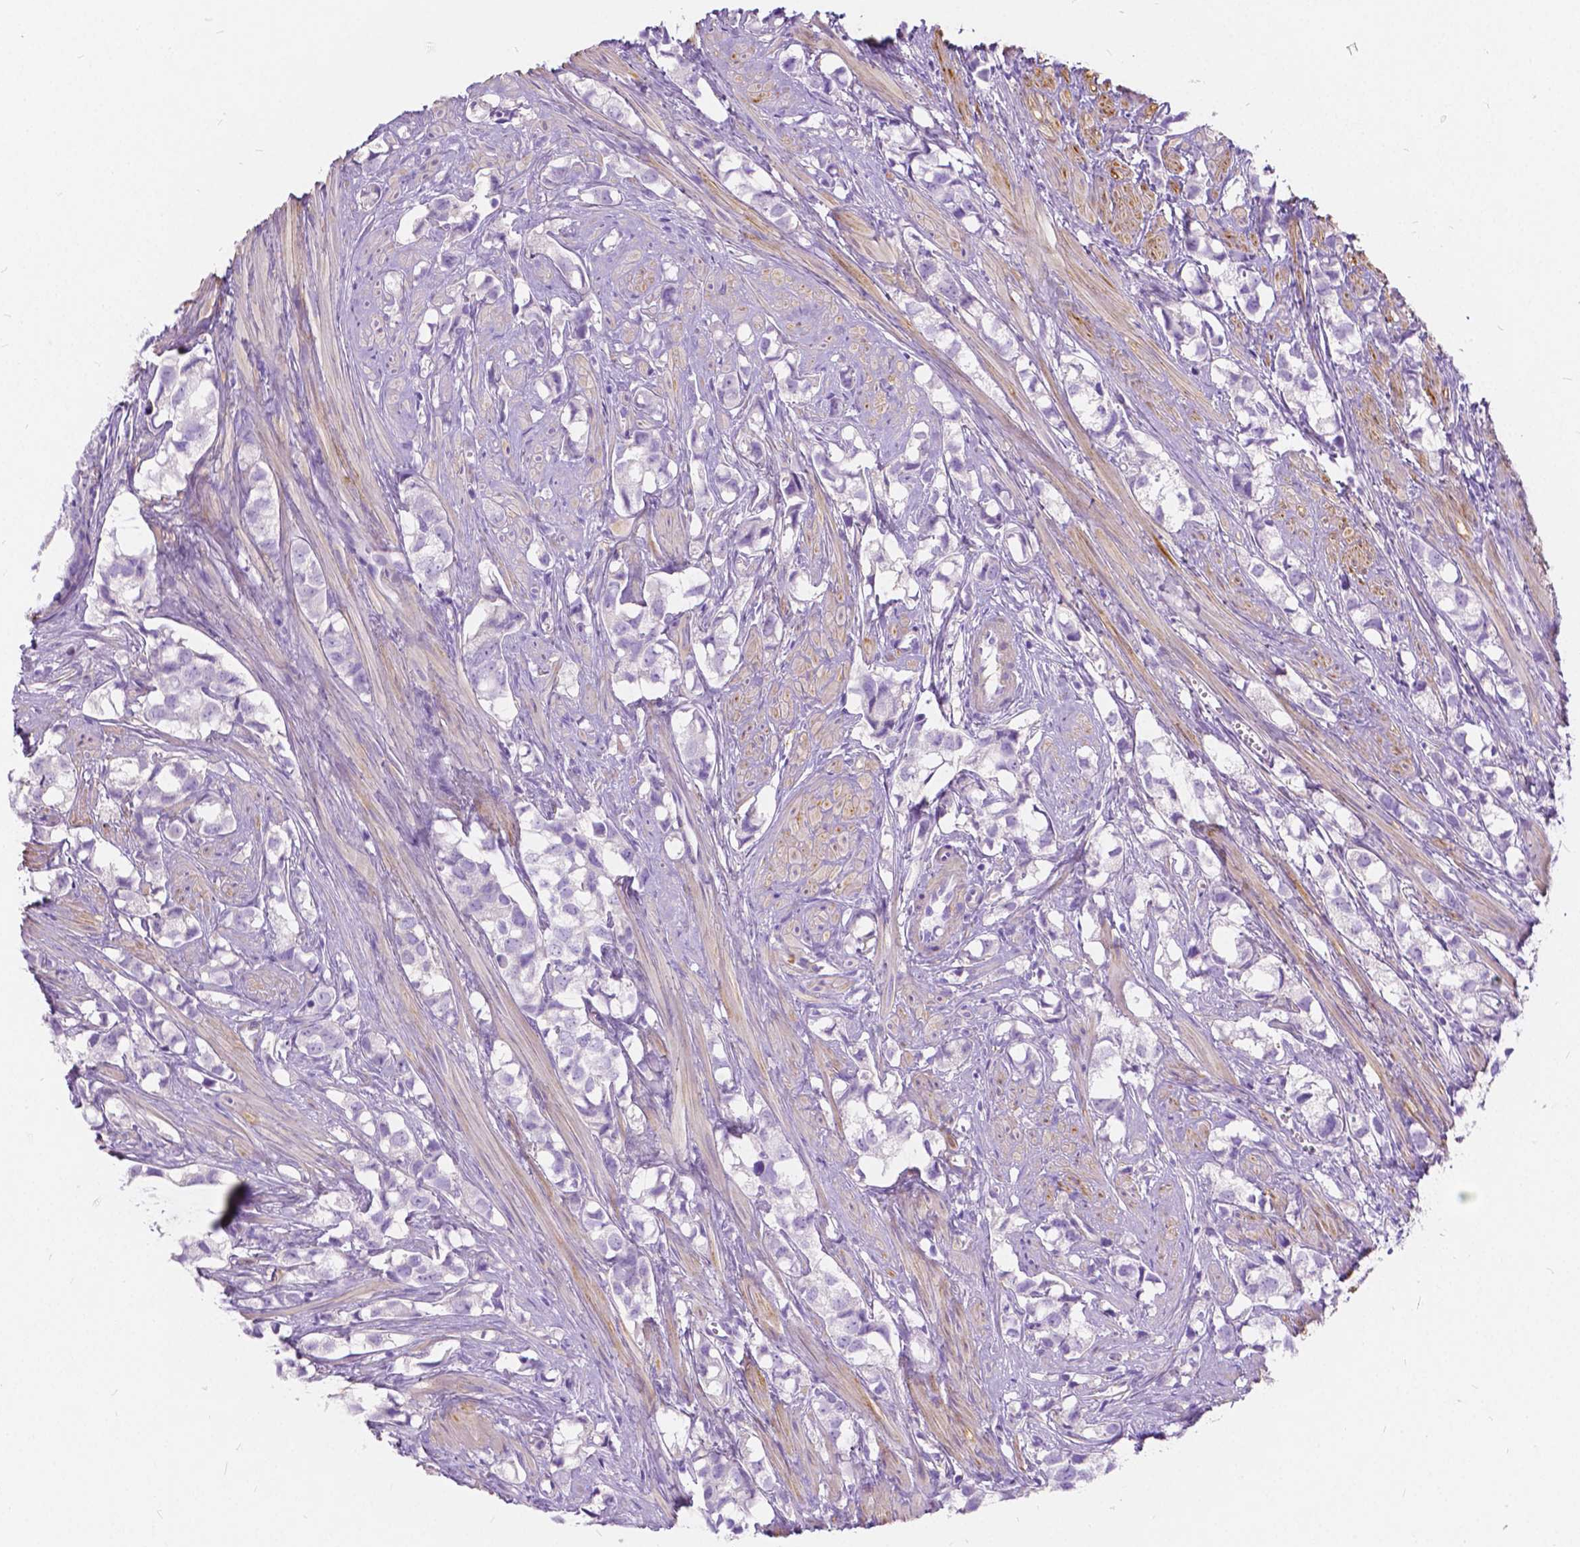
{"staining": {"intensity": "negative", "quantity": "none", "location": "none"}, "tissue": "prostate cancer", "cell_type": "Tumor cells", "image_type": "cancer", "snomed": [{"axis": "morphology", "description": "Adenocarcinoma, High grade"}, {"axis": "topography", "description": "Prostate"}], "caption": "Immunohistochemistry (IHC) histopathology image of neoplastic tissue: high-grade adenocarcinoma (prostate) stained with DAB displays no significant protein staining in tumor cells.", "gene": "CHRM1", "patient": {"sex": "male", "age": 58}}